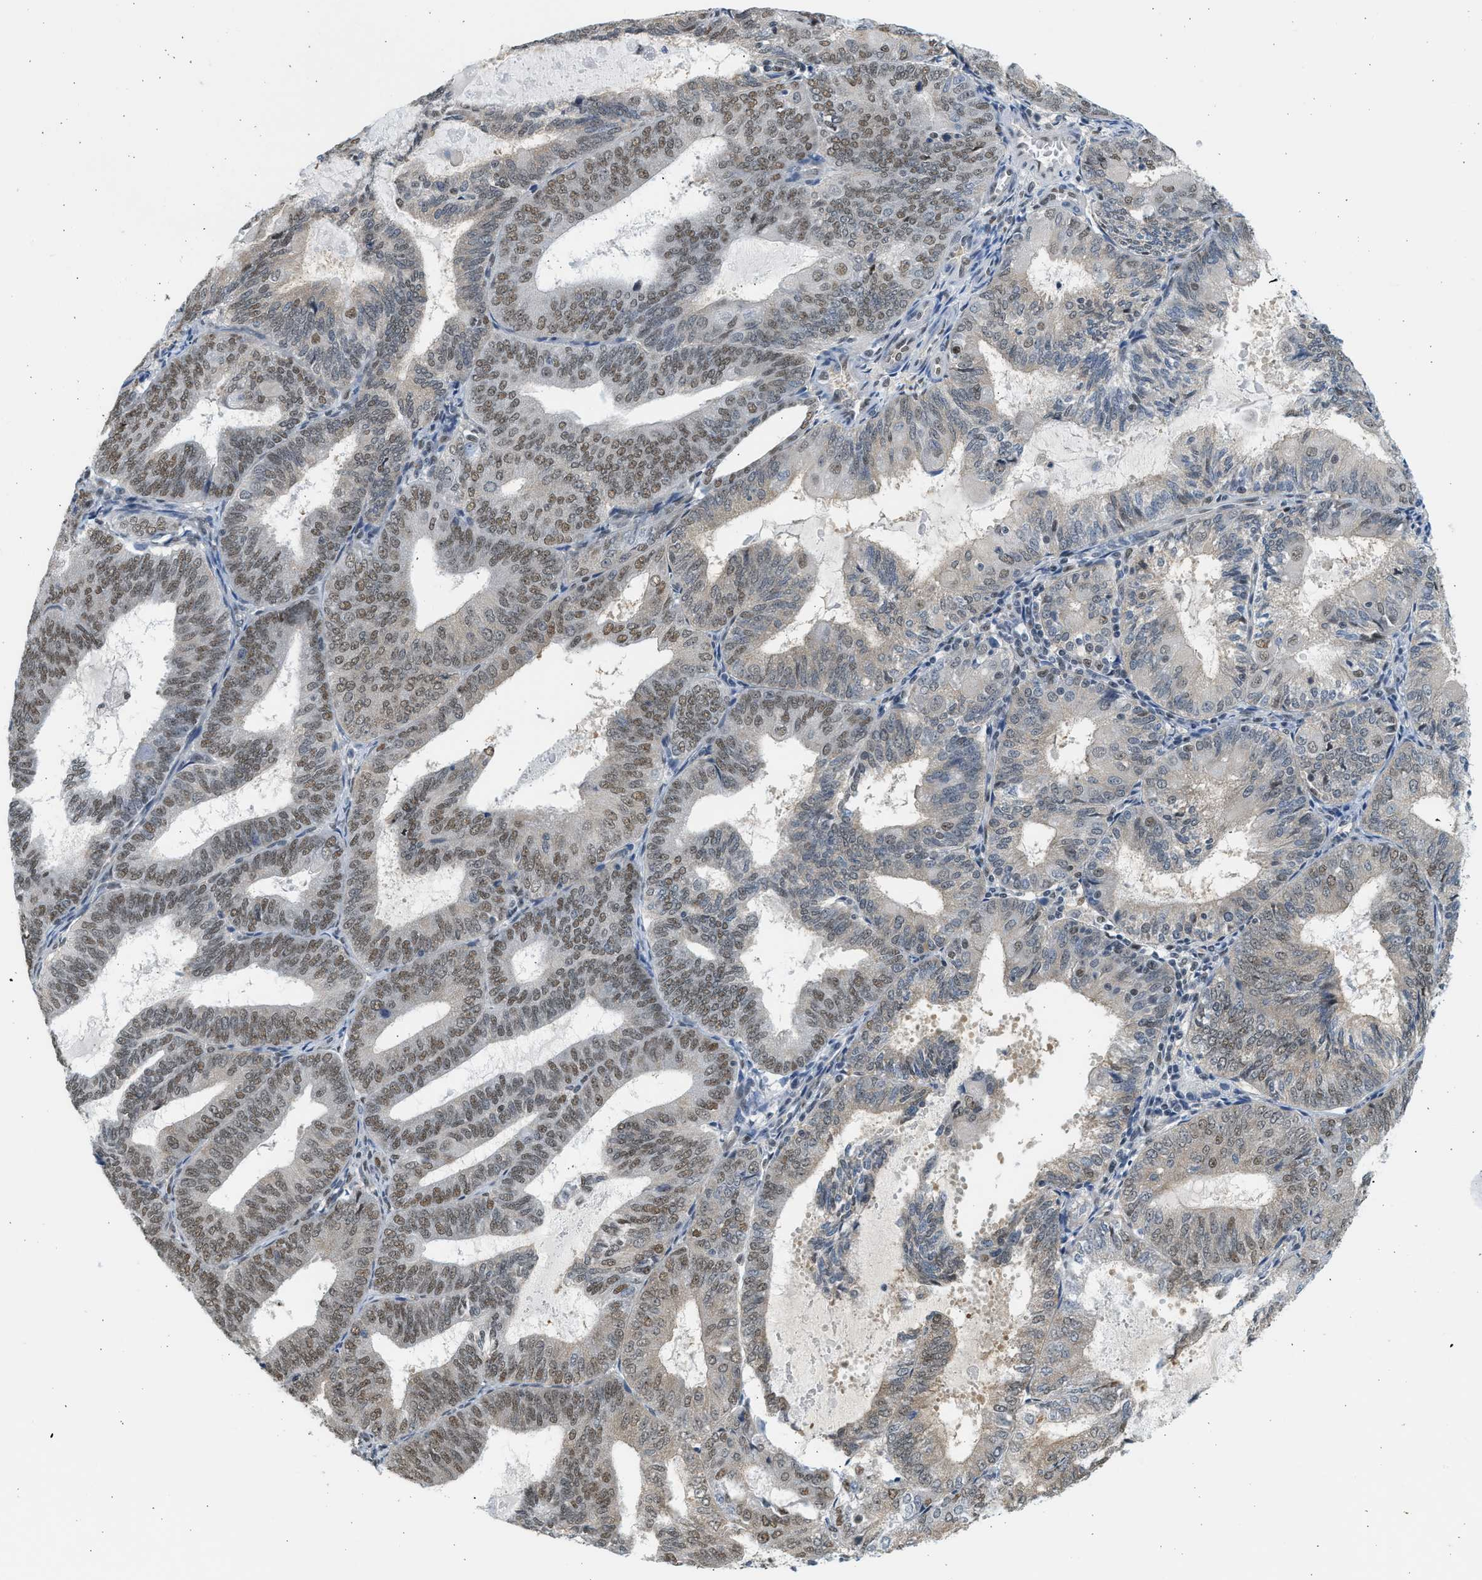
{"staining": {"intensity": "moderate", "quantity": ">75%", "location": "nuclear"}, "tissue": "endometrial cancer", "cell_type": "Tumor cells", "image_type": "cancer", "snomed": [{"axis": "morphology", "description": "Adenocarcinoma, NOS"}, {"axis": "topography", "description": "Endometrium"}], "caption": "Human adenocarcinoma (endometrial) stained for a protein (brown) displays moderate nuclear positive expression in approximately >75% of tumor cells.", "gene": "HIPK1", "patient": {"sex": "female", "age": 81}}